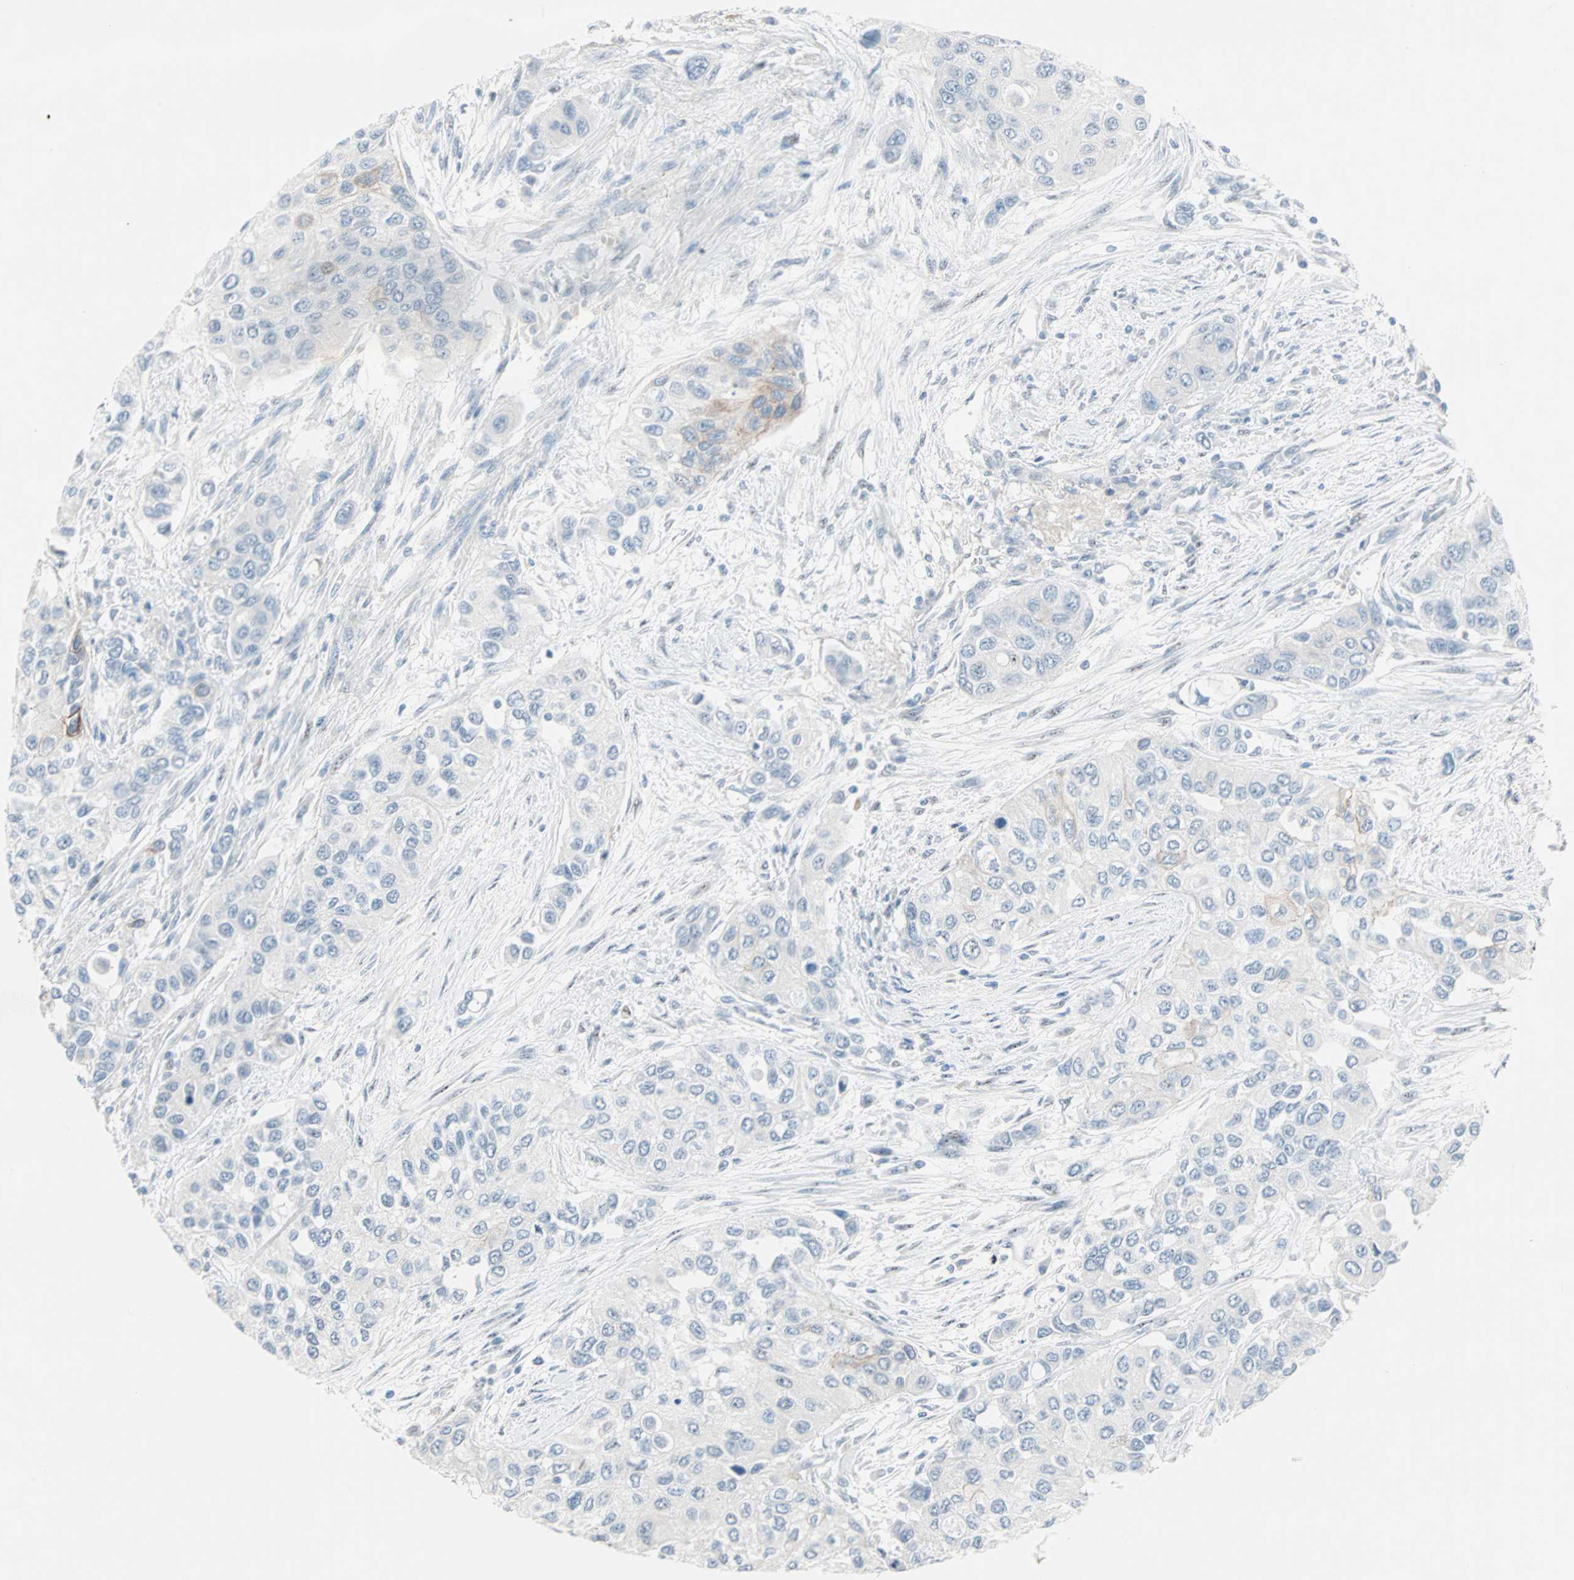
{"staining": {"intensity": "negative", "quantity": "none", "location": "none"}, "tissue": "urothelial cancer", "cell_type": "Tumor cells", "image_type": "cancer", "snomed": [{"axis": "morphology", "description": "Urothelial carcinoma, High grade"}, {"axis": "topography", "description": "Urinary bladder"}], "caption": "Urothelial cancer stained for a protein using IHC reveals no staining tumor cells.", "gene": "CAND2", "patient": {"sex": "female", "age": 56}}